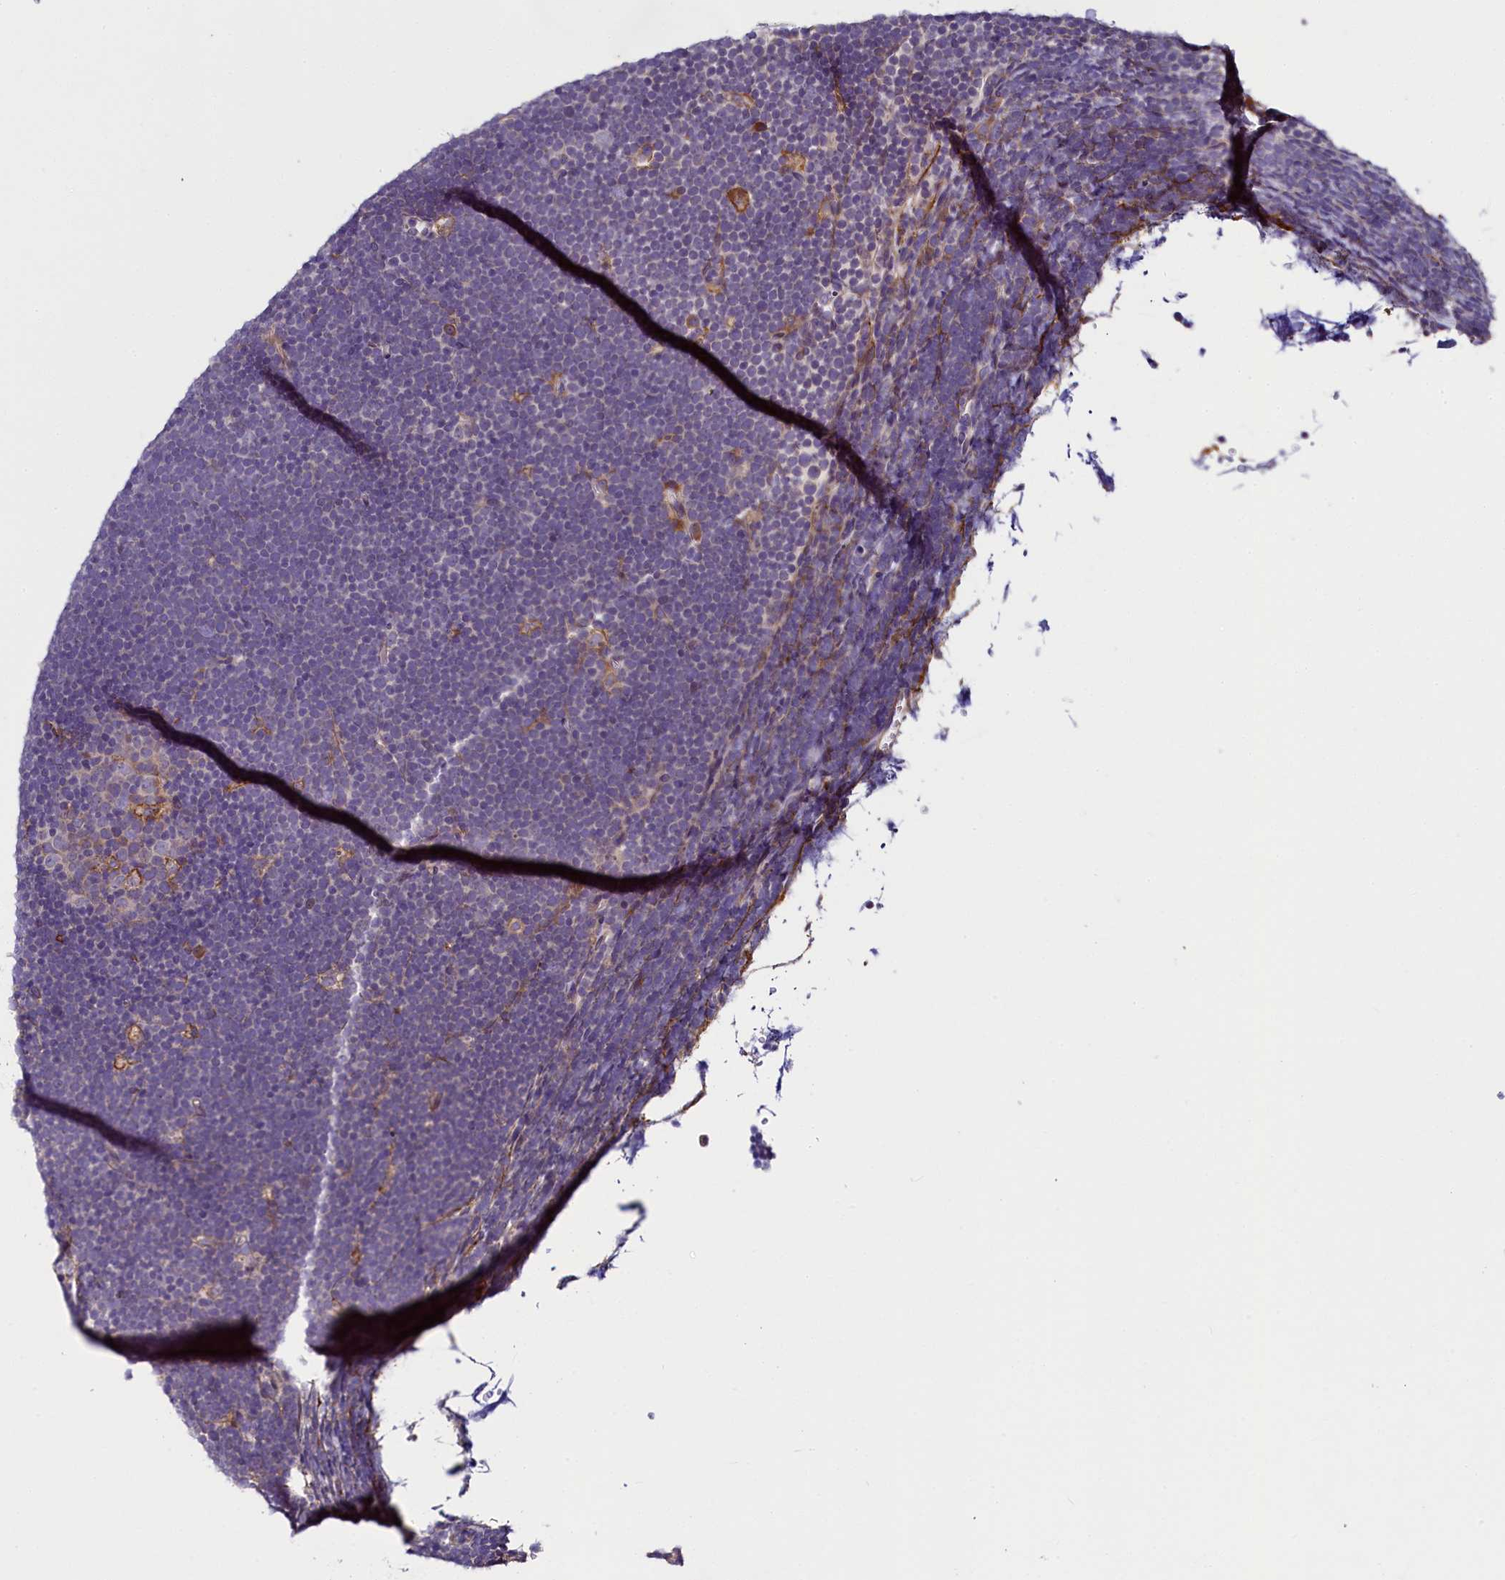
{"staining": {"intensity": "negative", "quantity": "none", "location": "none"}, "tissue": "lymphoma", "cell_type": "Tumor cells", "image_type": "cancer", "snomed": [{"axis": "morphology", "description": "Malignant lymphoma, non-Hodgkin's type, High grade"}, {"axis": "topography", "description": "Lymph node"}], "caption": "High magnification brightfield microscopy of high-grade malignant lymphoma, non-Hodgkin's type stained with DAB (3,3'-diaminobenzidine) (brown) and counterstained with hematoxylin (blue): tumor cells show no significant staining.", "gene": "MRC2", "patient": {"sex": "male", "age": 13}}